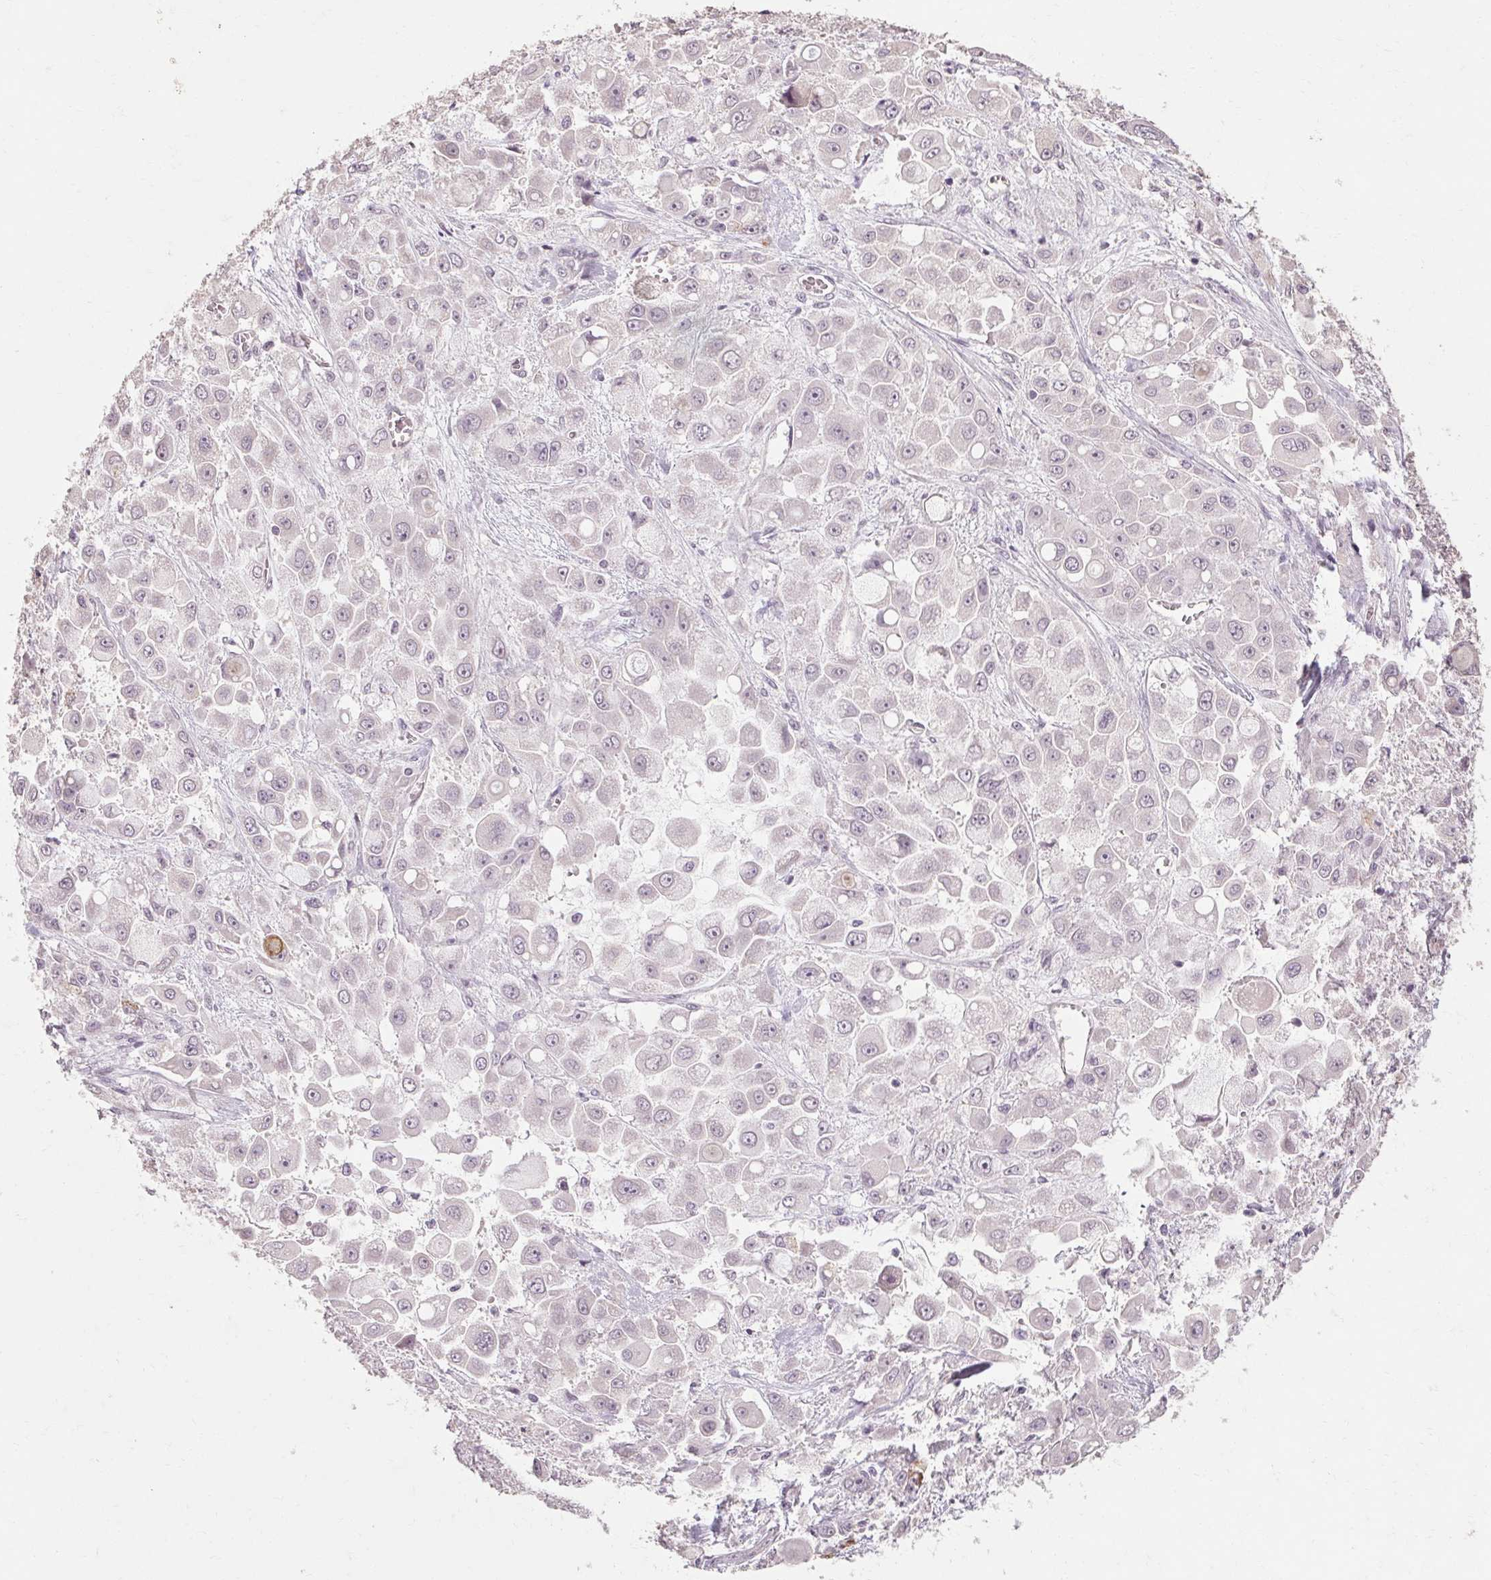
{"staining": {"intensity": "negative", "quantity": "none", "location": "none"}, "tissue": "stomach cancer", "cell_type": "Tumor cells", "image_type": "cancer", "snomed": [{"axis": "morphology", "description": "Adenocarcinoma, NOS"}, {"axis": "topography", "description": "Stomach"}], "caption": "Tumor cells are negative for brown protein staining in adenocarcinoma (stomach).", "gene": "POMC", "patient": {"sex": "female", "age": 76}}